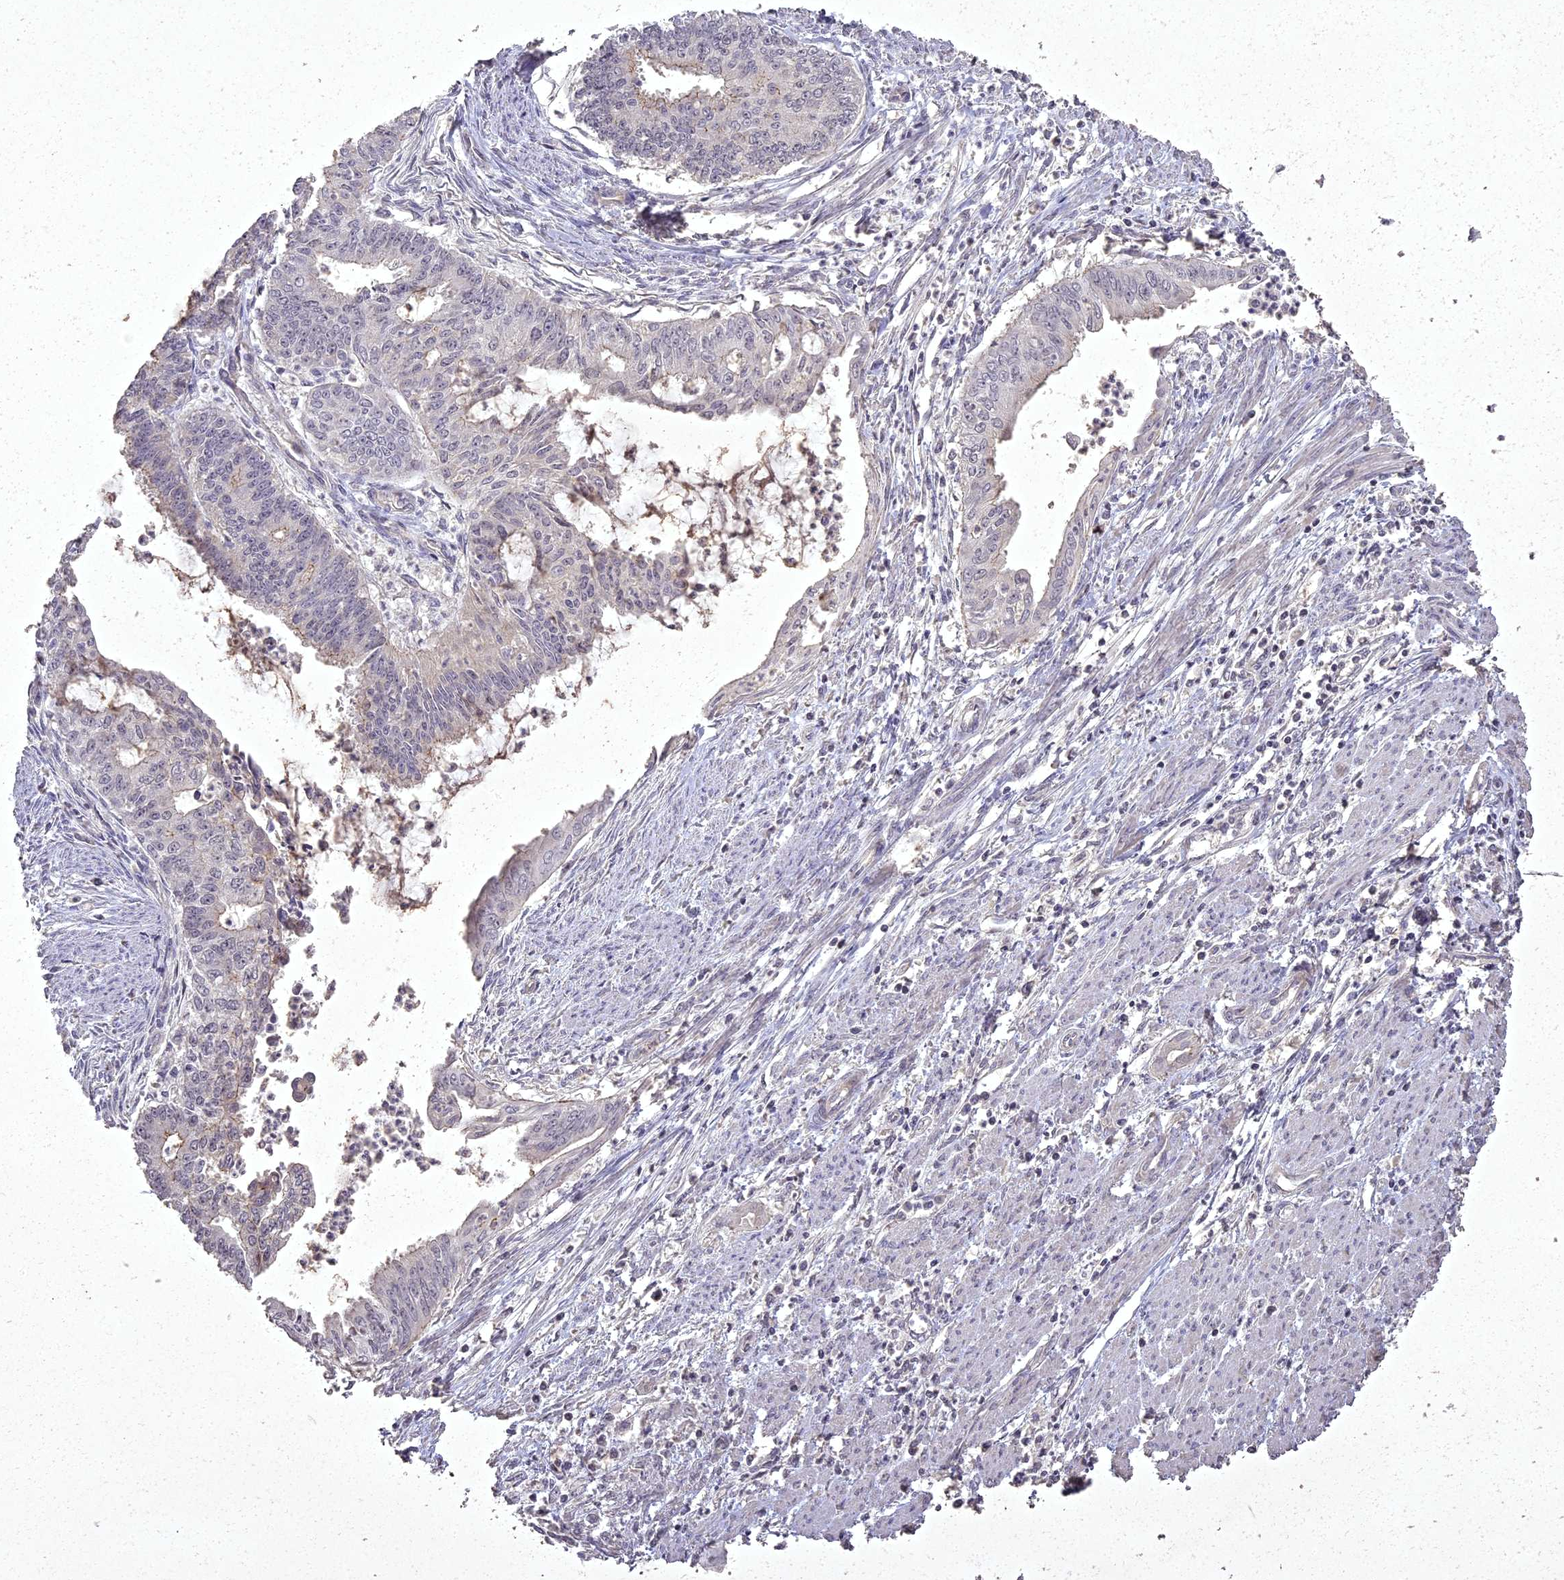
{"staining": {"intensity": "weak", "quantity": "<25%", "location": "cytoplasmic/membranous"}, "tissue": "endometrial cancer", "cell_type": "Tumor cells", "image_type": "cancer", "snomed": [{"axis": "morphology", "description": "Adenocarcinoma, NOS"}, {"axis": "topography", "description": "Endometrium"}], "caption": "IHC of endometrial cancer exhibits no staining in tumor cells. (DAB (3,3'-diaminobenzidine) immunohistochemistry, high magnification).", "gene": "ING5", "patient": {"sex": "female", "age": 73}}